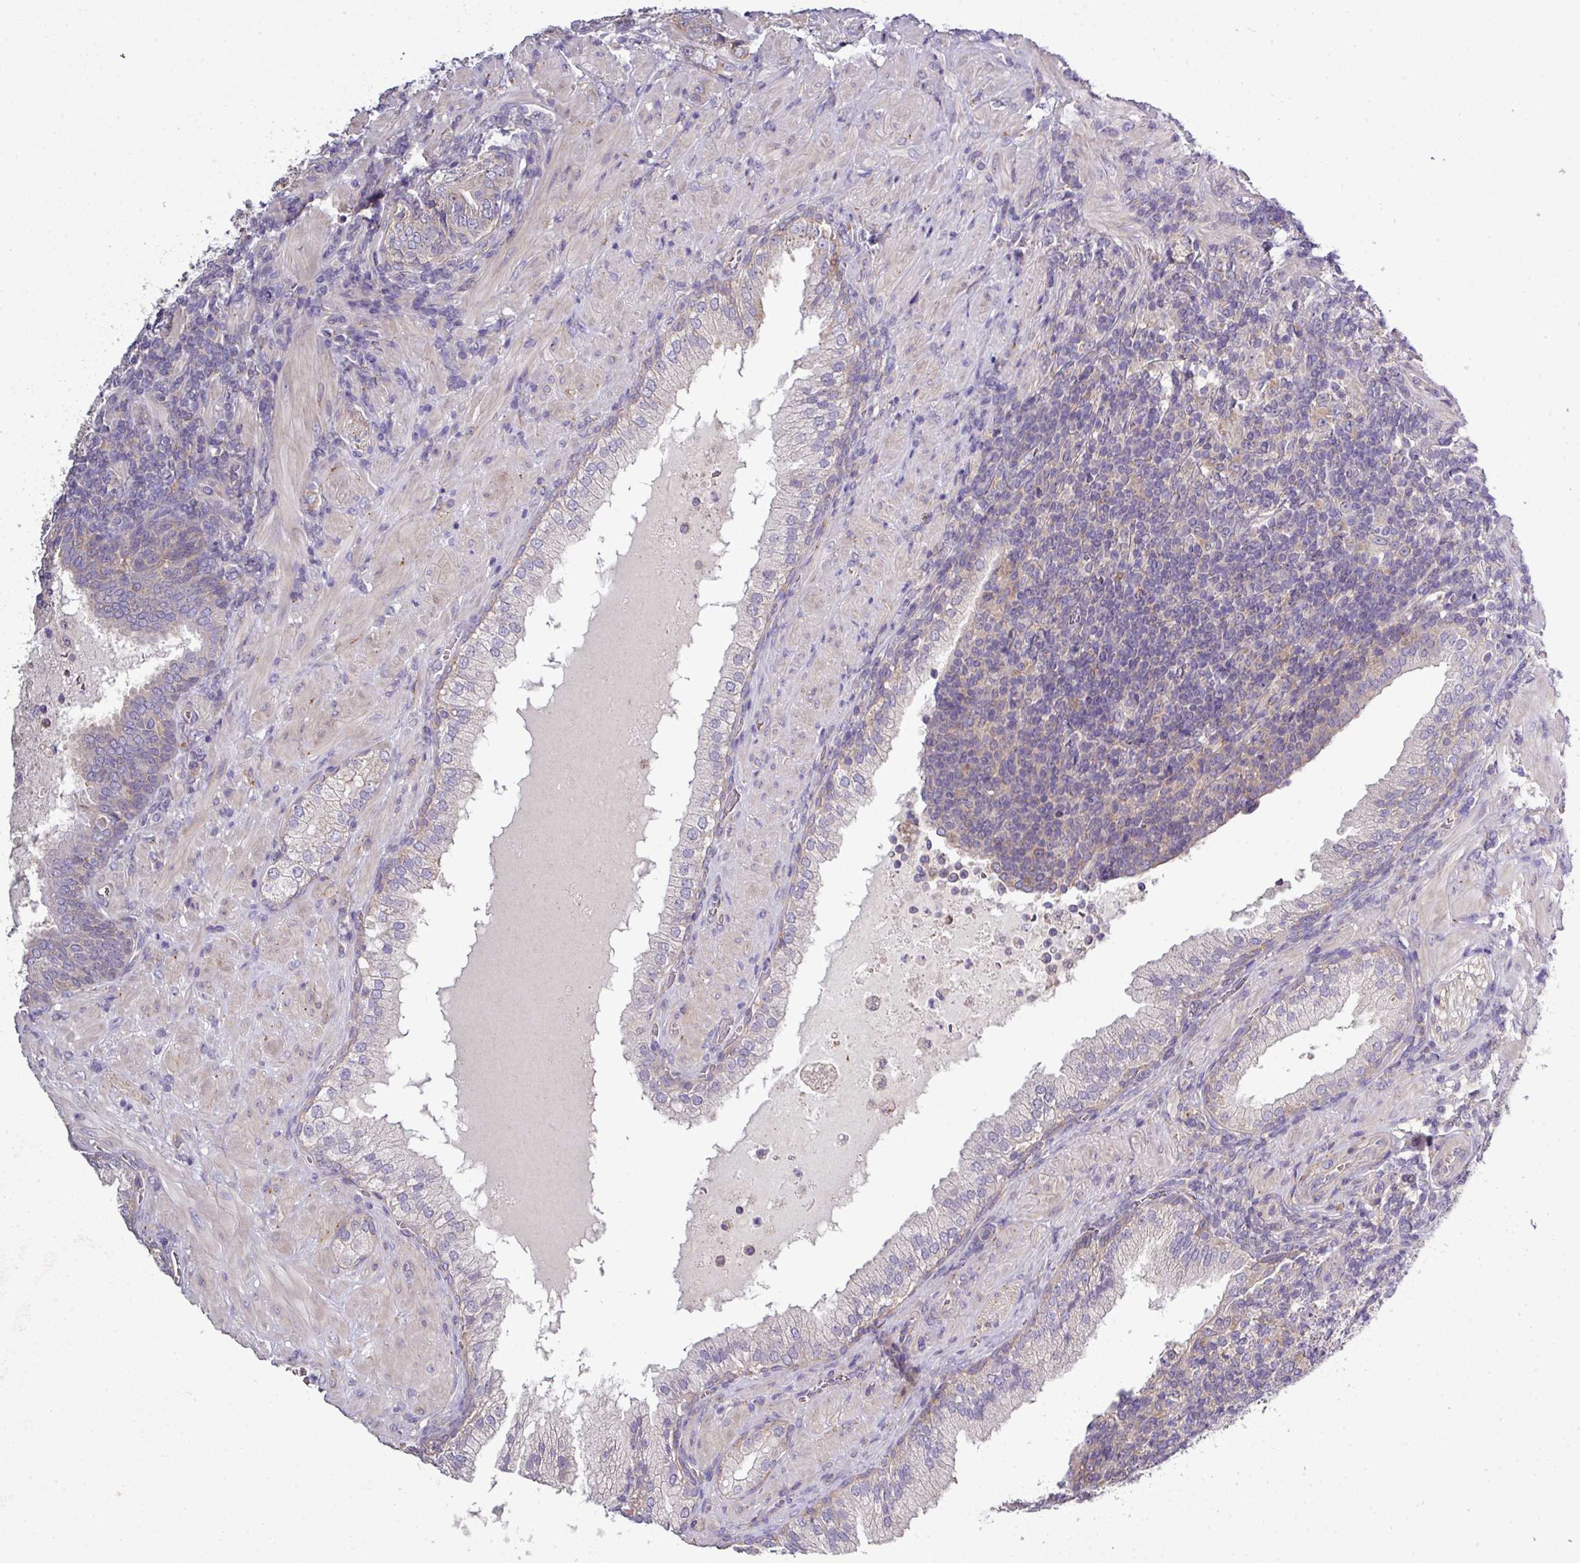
{"staining": {"intensity": "weak", "quantity": "25%-75%", "location": "cytoplasmic/membranous"}, "tissue": "prostate cancer", "cell_type": "Tumor cells", "image_type": "cancer", "snomed": [{"axis": "morphology", "description": "Adenocarcinoma, High grade"}, {"axis": "topography", "description": "Prostate"}], "caption": "Immunohistochemical staining of prostate cancer exhibits low levels of weak cytoplasmic/membranous staining in about 25%-75% of tumor cells. (Stains: DAB in brown, nuclei in blue, Microscopy: brightfield microscopy at high magnification).", "gene": "AGAP5", "patient": {"sex": "male", "age": 55}}